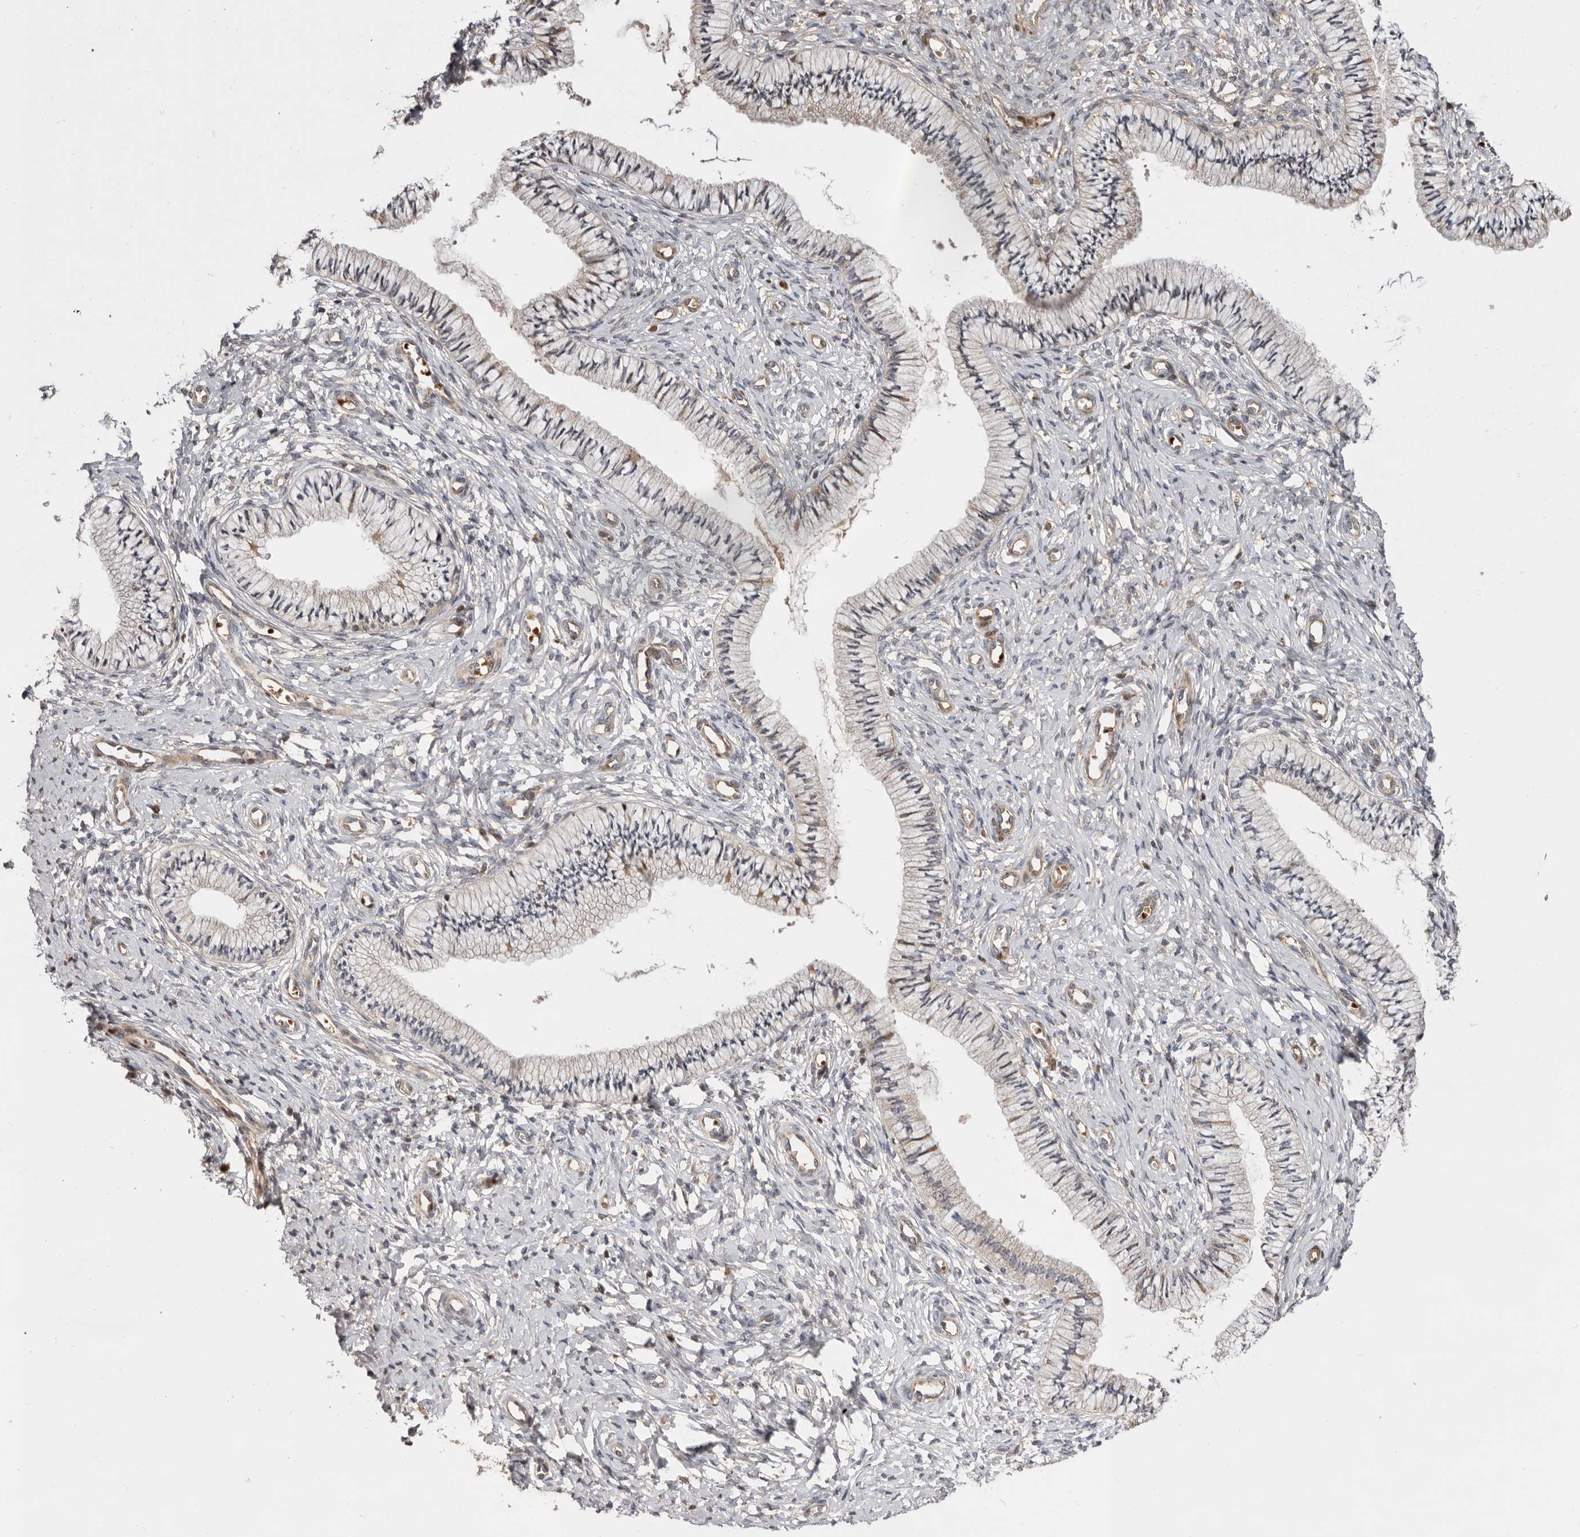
{"staining": {"intensity": "weak", "quantity": "<25%", "location": "cytoplasmic/membranous"}, "tissue": "cervix", "cell_type": "Glandular cells", "image_type": "normal", "snomed": [{"axis": "morphology", "description": "Normal tissue, NOS"}, {"axis": "topography", "description": "Cervix"}], "caption": "There is no significant expression in glandular cells of cervix. (Brightfield microscopy of DAB (3,3'-diaminobenzidine) immunohistochemistry at high magnification).", "gene": "DOP1A", "patient": {"sex": "female", "age": 36}}